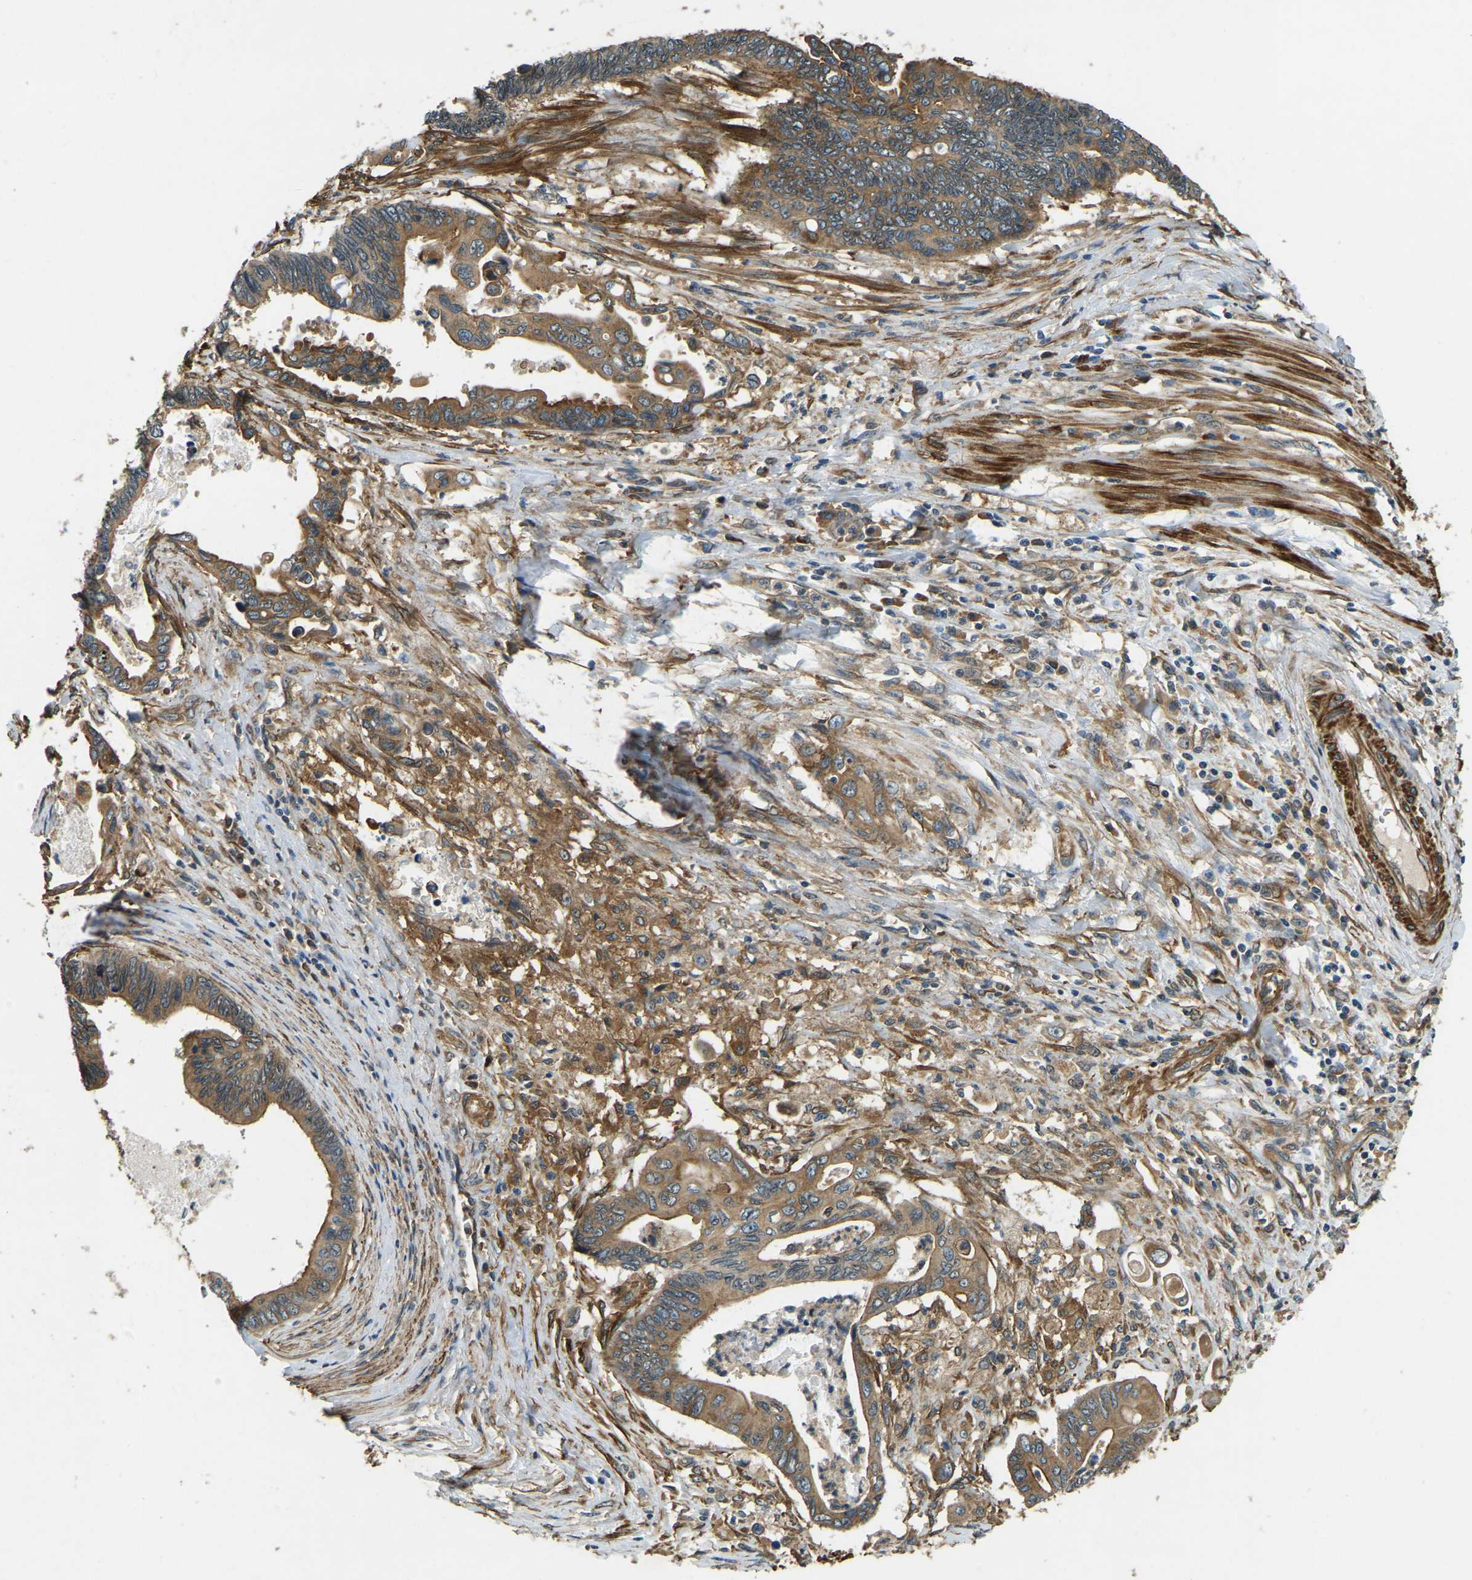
{"staining": {"intensity": "moderate", "quantity": ">75%", "location": "cytoplasmic/membranous"}, "tissue": "pancreatic cancer", "cell_type": "Tumor cells", "image_type": "cancer", "snomed": [{"axis": "morphology", "description": "Adenocarcinoma, NOS"}, {"axis": "topography", "description": "Pancreas"}], "caption": "Protein positivity by IHC exhibits moderate cytoplasmic/membranous expression in about >75% of tumor cells in pancreatic cancer (adenocarcinoma). (Brightfield microscopy of DAB IHC at high magnification).", "gene": "ERGIC1", "patient": {"sex": "female", "age": 70}}